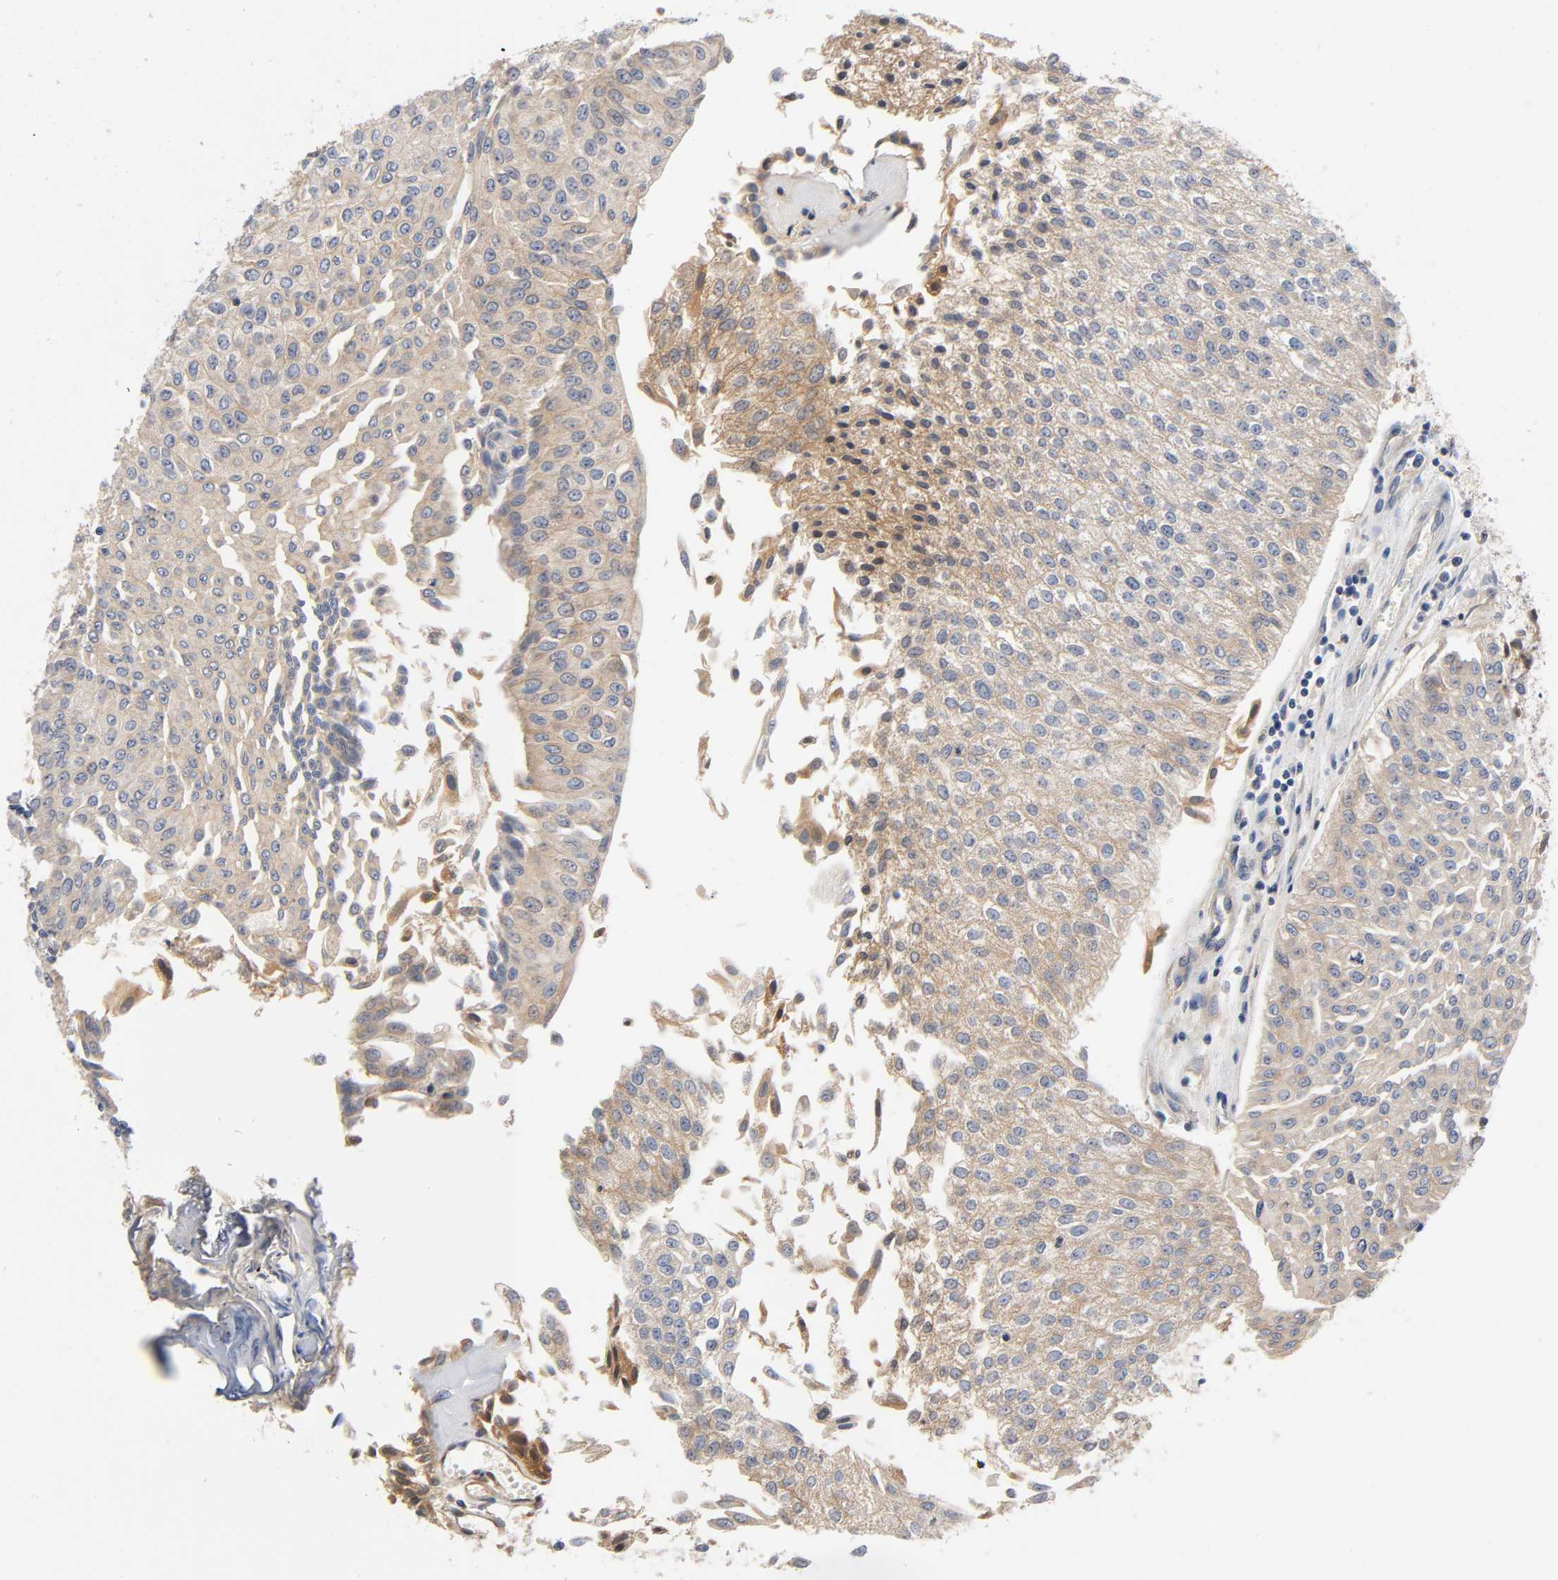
{"staining": {"intensity": "moderate", "quantity": ">75%", "location": "cytoplasmic/membranous"}, "tissue": "urothelial cancer", "cell_type": "Tumor cells", "image_type": "cancer", "snomed": [{"axis": "morphology", "description": "Urothelial carcinoma, Low grade"}, {"axis": "topography", "description": "Urinary bladder"}], "caption": "Immunohistochemistry photomicrograph of human urothelial cancer stained for a protein (brown), which exhibits medium levels of moderate cytoplasmic/membranous expression in about >75% of tumor cells.", "gene": "PRKAB1", "patient": {"sex": "male", "age": 86}}